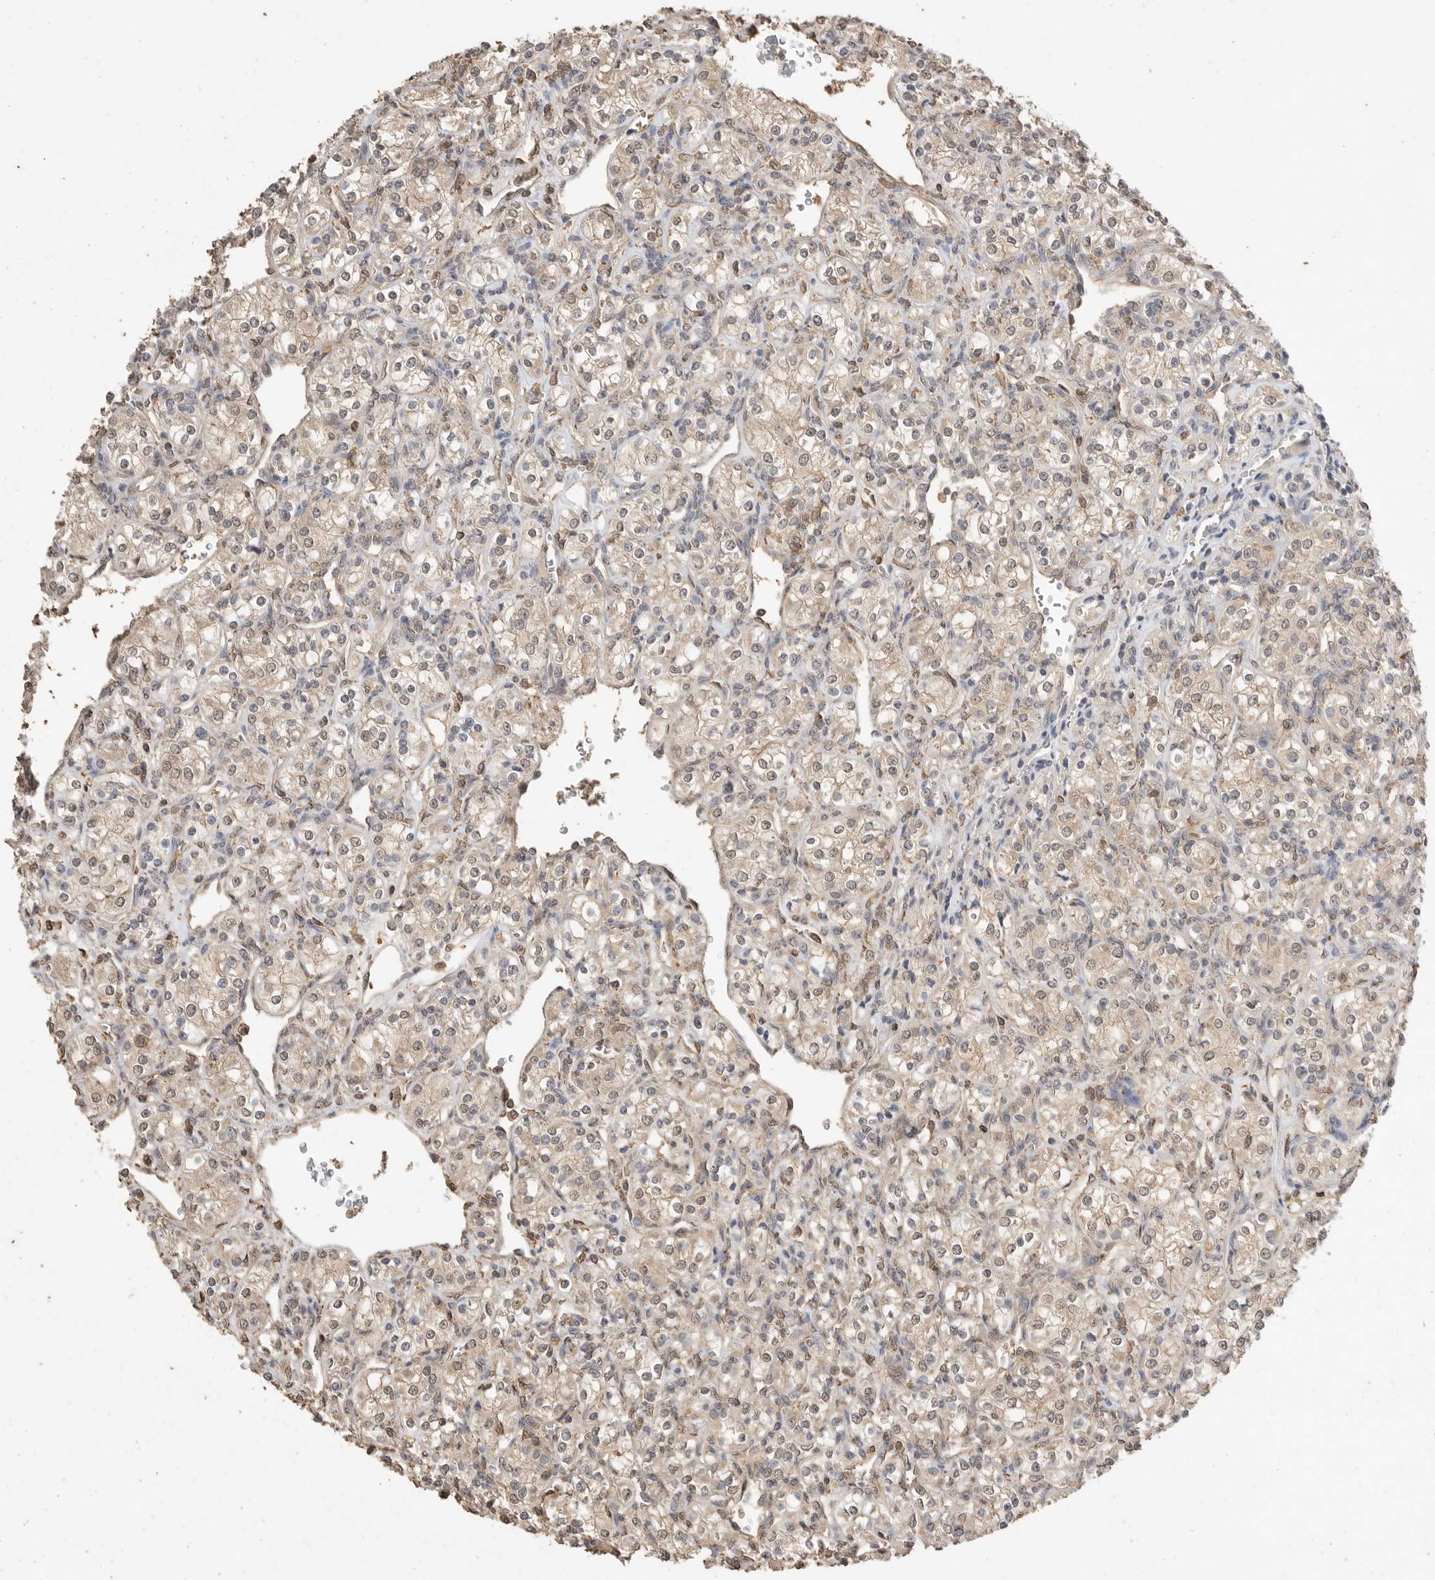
{"staining": {"intensity": "weak", "quantity": "25%-75%", "location": "nuclear"}, "tissue": "renal cancer", "cell_type": "Tumor cells", "image_type": "cancer", "snomed": [{"axis": "morphology", "description": "Adenocarcinoma, NOS"}, {"axis": "topography", "description": "Kidney"}], "caption": "Protein expression by IHC exhibits weak nuclear expression in about 25%-75% of tumor cells in renal cancer (adenocarcinoma).", "gene": "MAP2K1", "patient": {"sex": "male", "age": 77}}